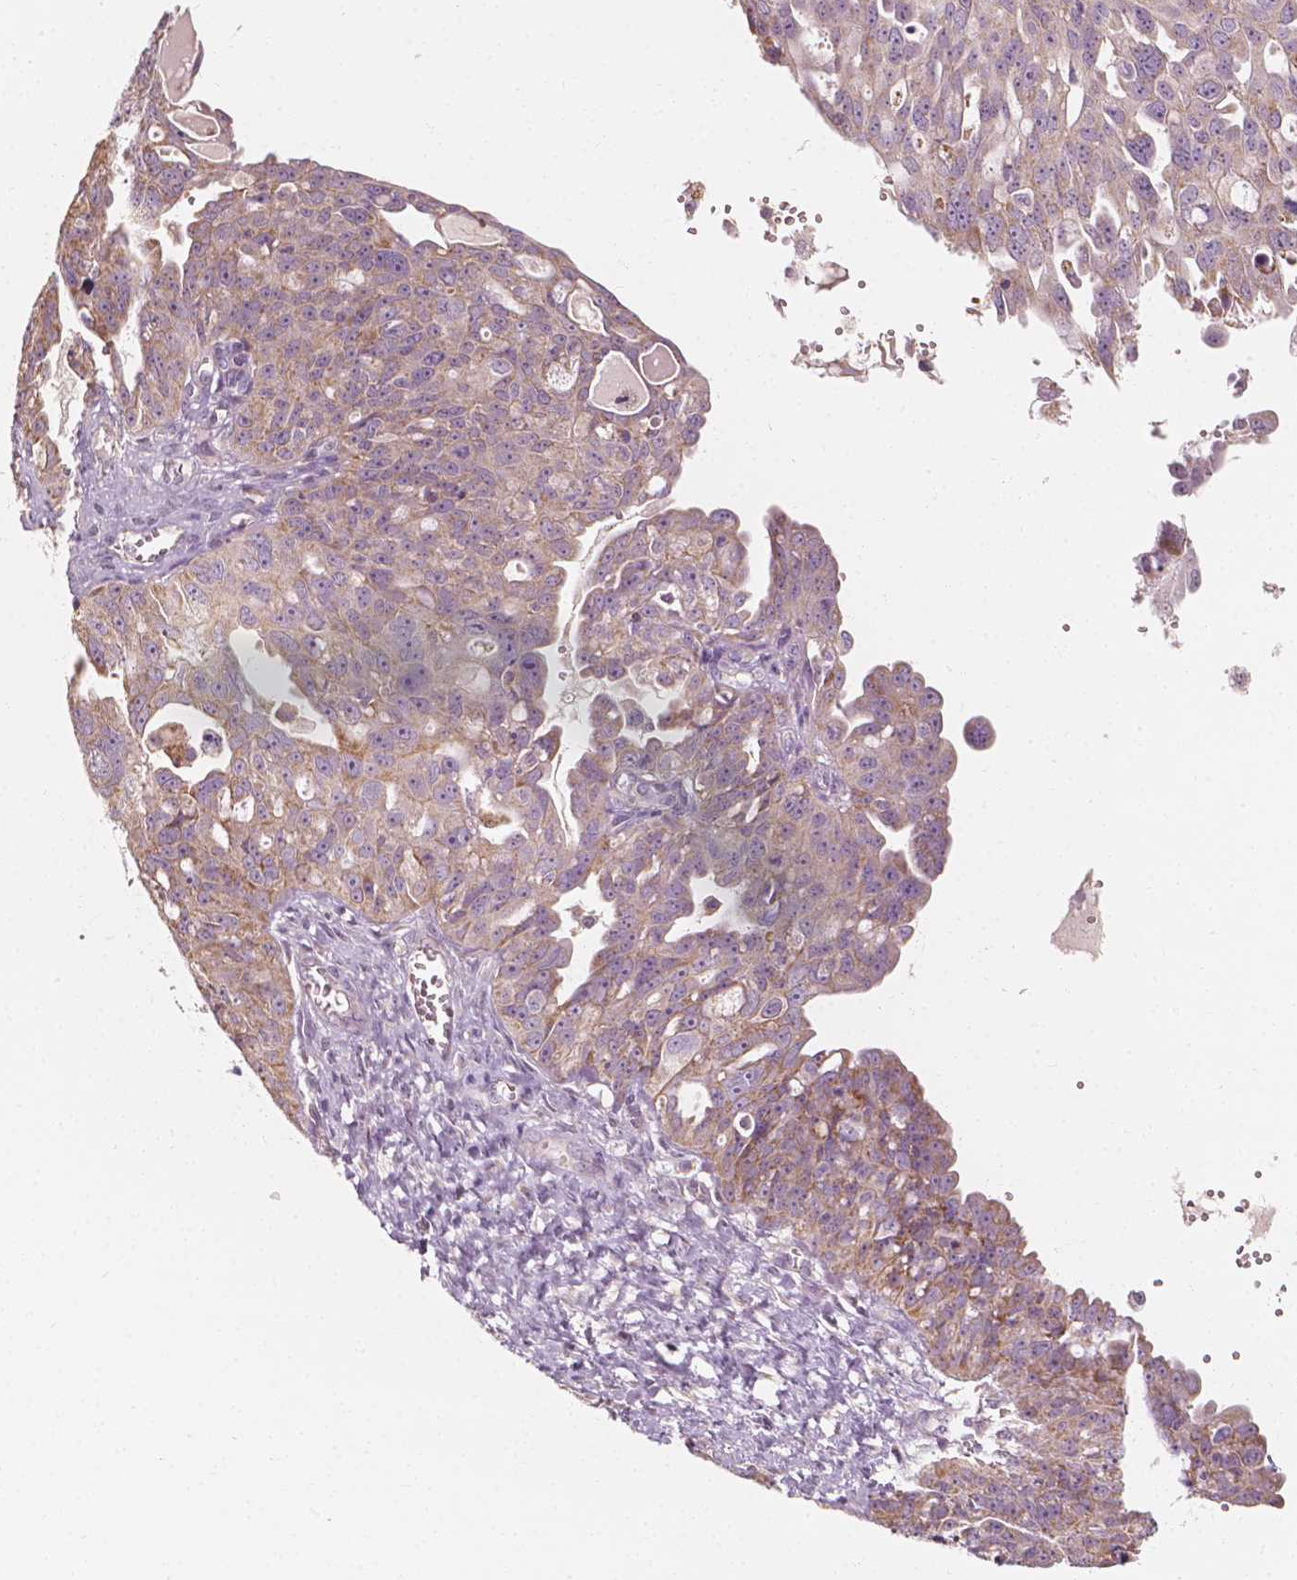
{"staining": {"intensity": "weak", "quantity": "25%-75%", "location": "cytoplasmic/membranous"}, "tissue": "ovarian cancer", "cell_type": "Tumor cells", "image_type": "cancer", "snomed": [{"axis": "morphology", "description": "Carcinoma, endometroid"}, {"axis": "topography", "description": "Ovary"}], "caption": "Human ovarian cancer (endometroid carcinoma) stained for a protein (brown) shows weak cytoplasmic/membranous positive positivity in about 25%-75% of tumor cells.", "gene": "SHPK", "patient": {"sex": "female", "age": 70}}